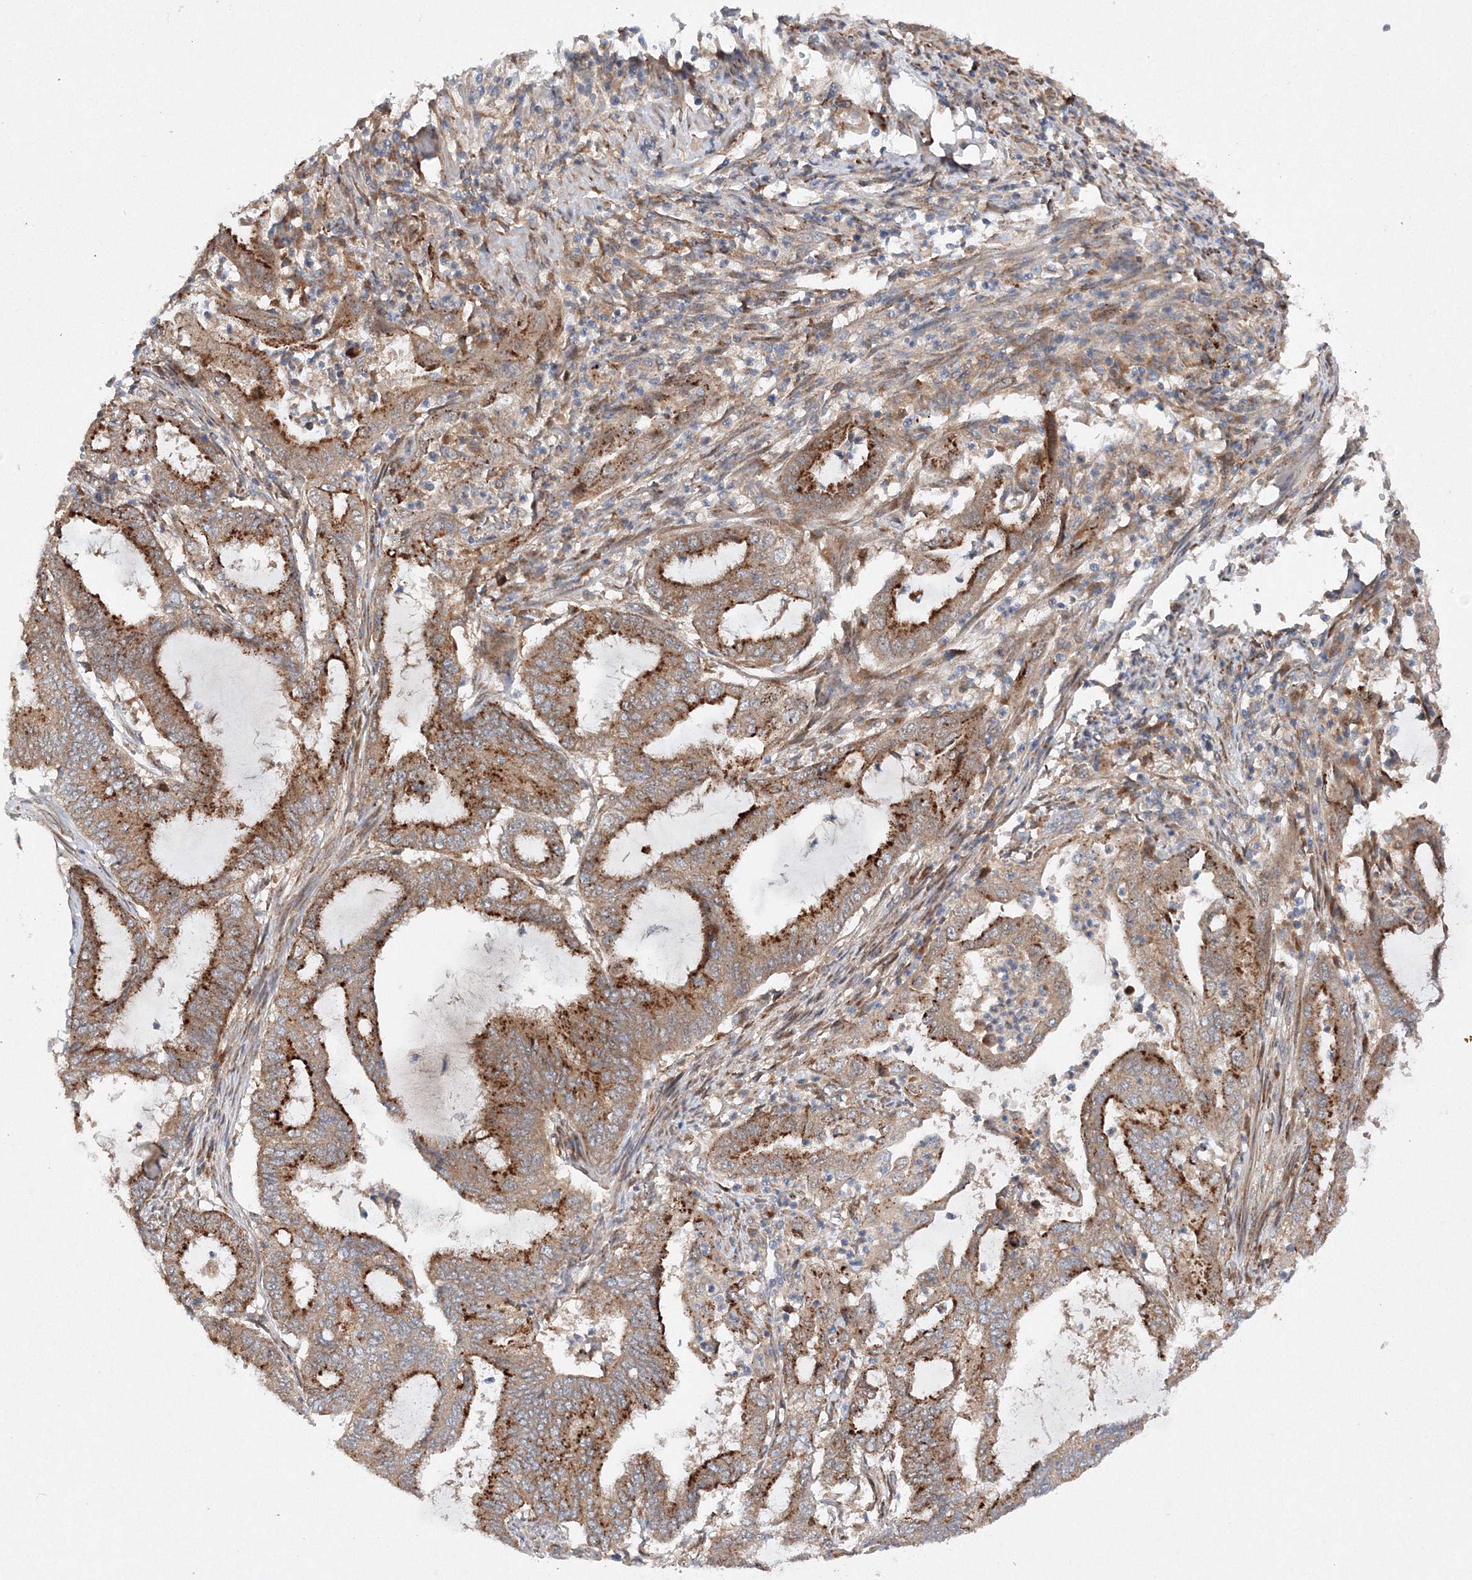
{"staining": {"intensity": "strong", "quantity": "25%-75%", "location": "cytoplasmic/membranous"}, "tissue": "endometrial cancer", "cell_type": "Tumor cells", "image_type": "cancer", "snomed": [{"axis": "morphology", "description": "Adenocarcinoma, NOS"}, {"axis": "topography", "description": "Endometrium"}], "caption": "A micrograph of human adenocarcinoma (endometrial) stained for a protein shows strong cytoplasmic/membranous brown staining in tumor cells.", "gene": "SLC36A1", "patient": {"sex": "female", "age": 51}}